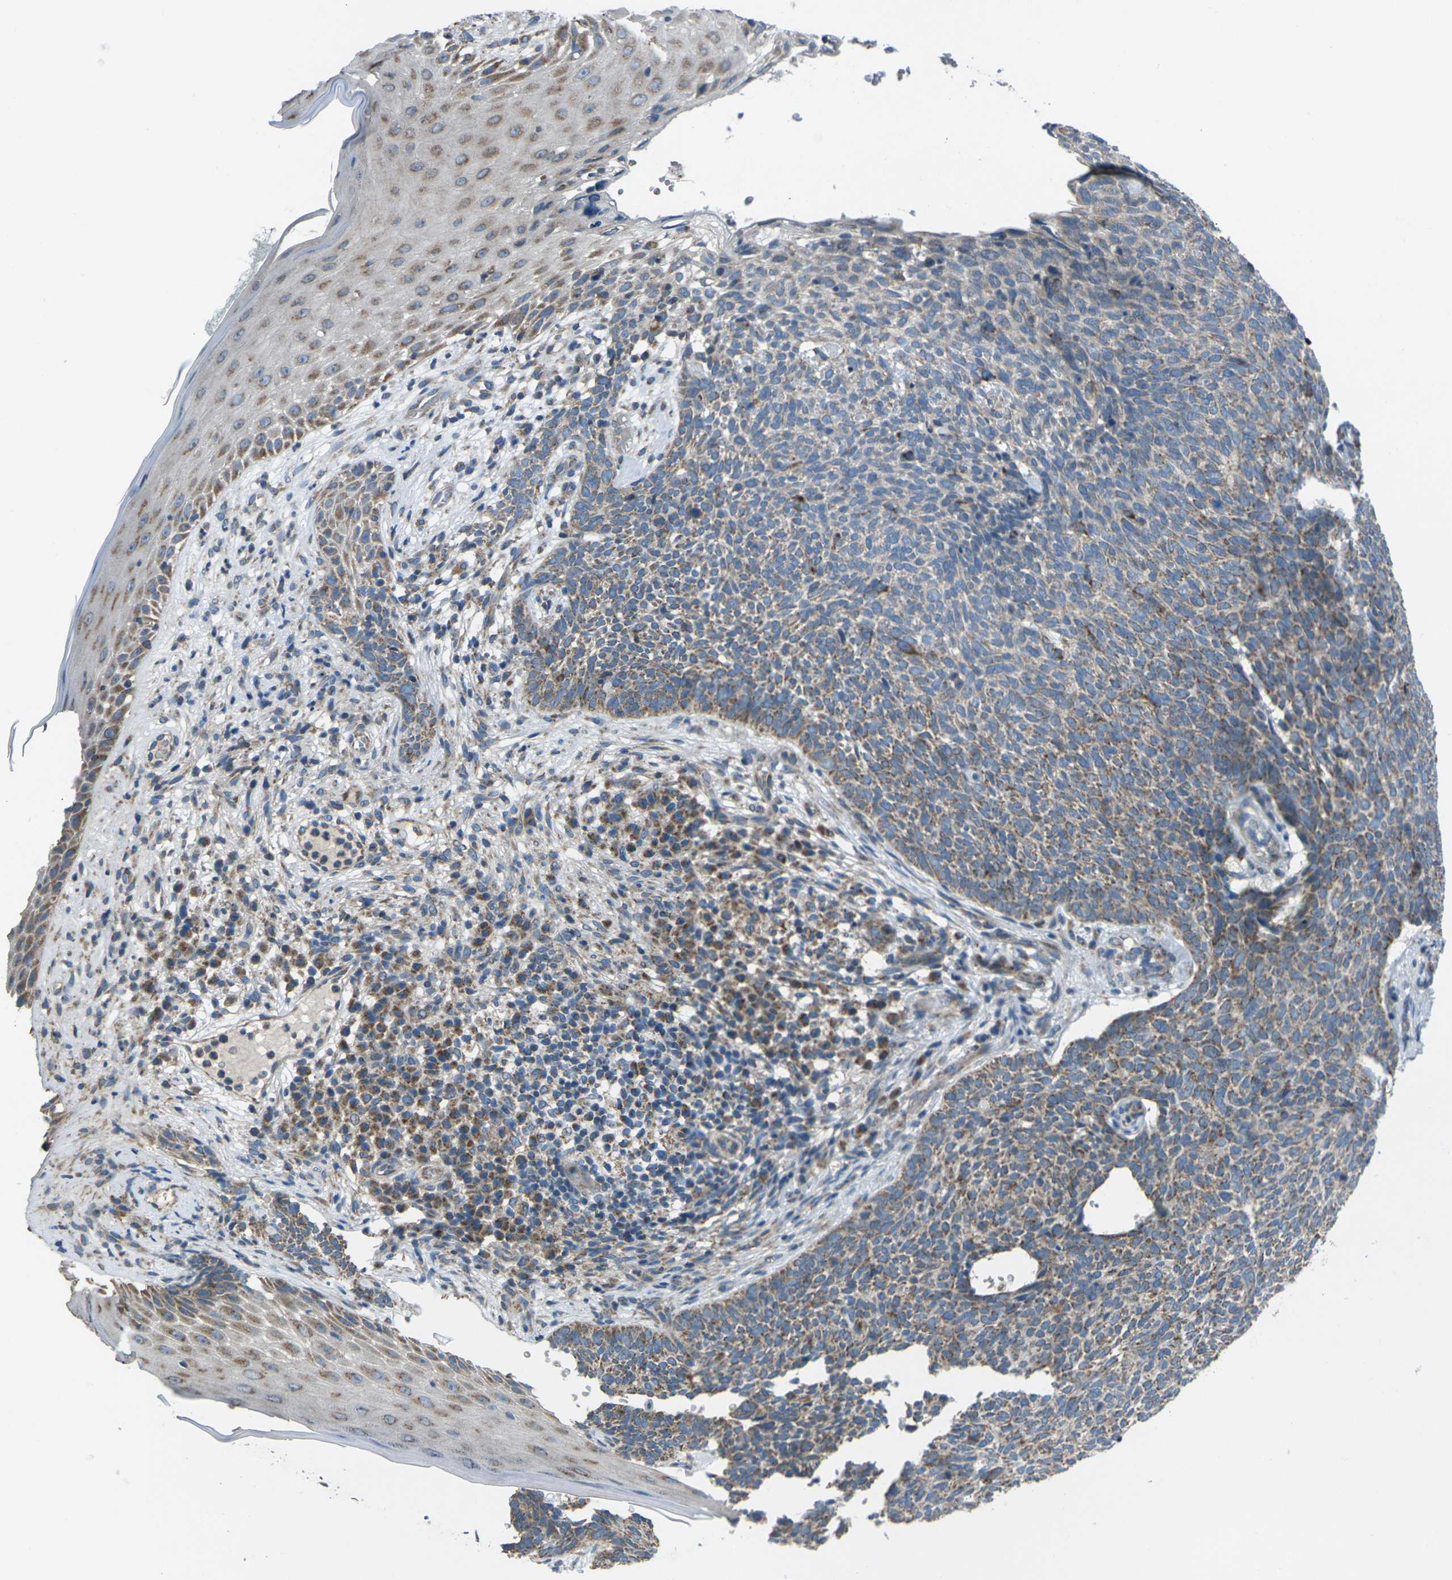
{"staining": {"intensity": "weak", "quantity": ">75%", "location": "cytoplasmic/membranous"}, "tissue": "skin cancer", "cell_type": "Tumor cells", "image_type": "cancer", "snomed": [{"axis": "morphology", "description": "Basal cell carcinoma"}, {"axis": "topography", "description": "Skin"}], "caption": "The photomicrograph reveals immunohistochemical staining of skin cancer (basal cell carcinoma). There is weak cytoplasmic/membranous expression is identified in approximately >75% of tumor cells.", "gene": "TMEM120B", "patient": {"sex": "female", "age": 84}}